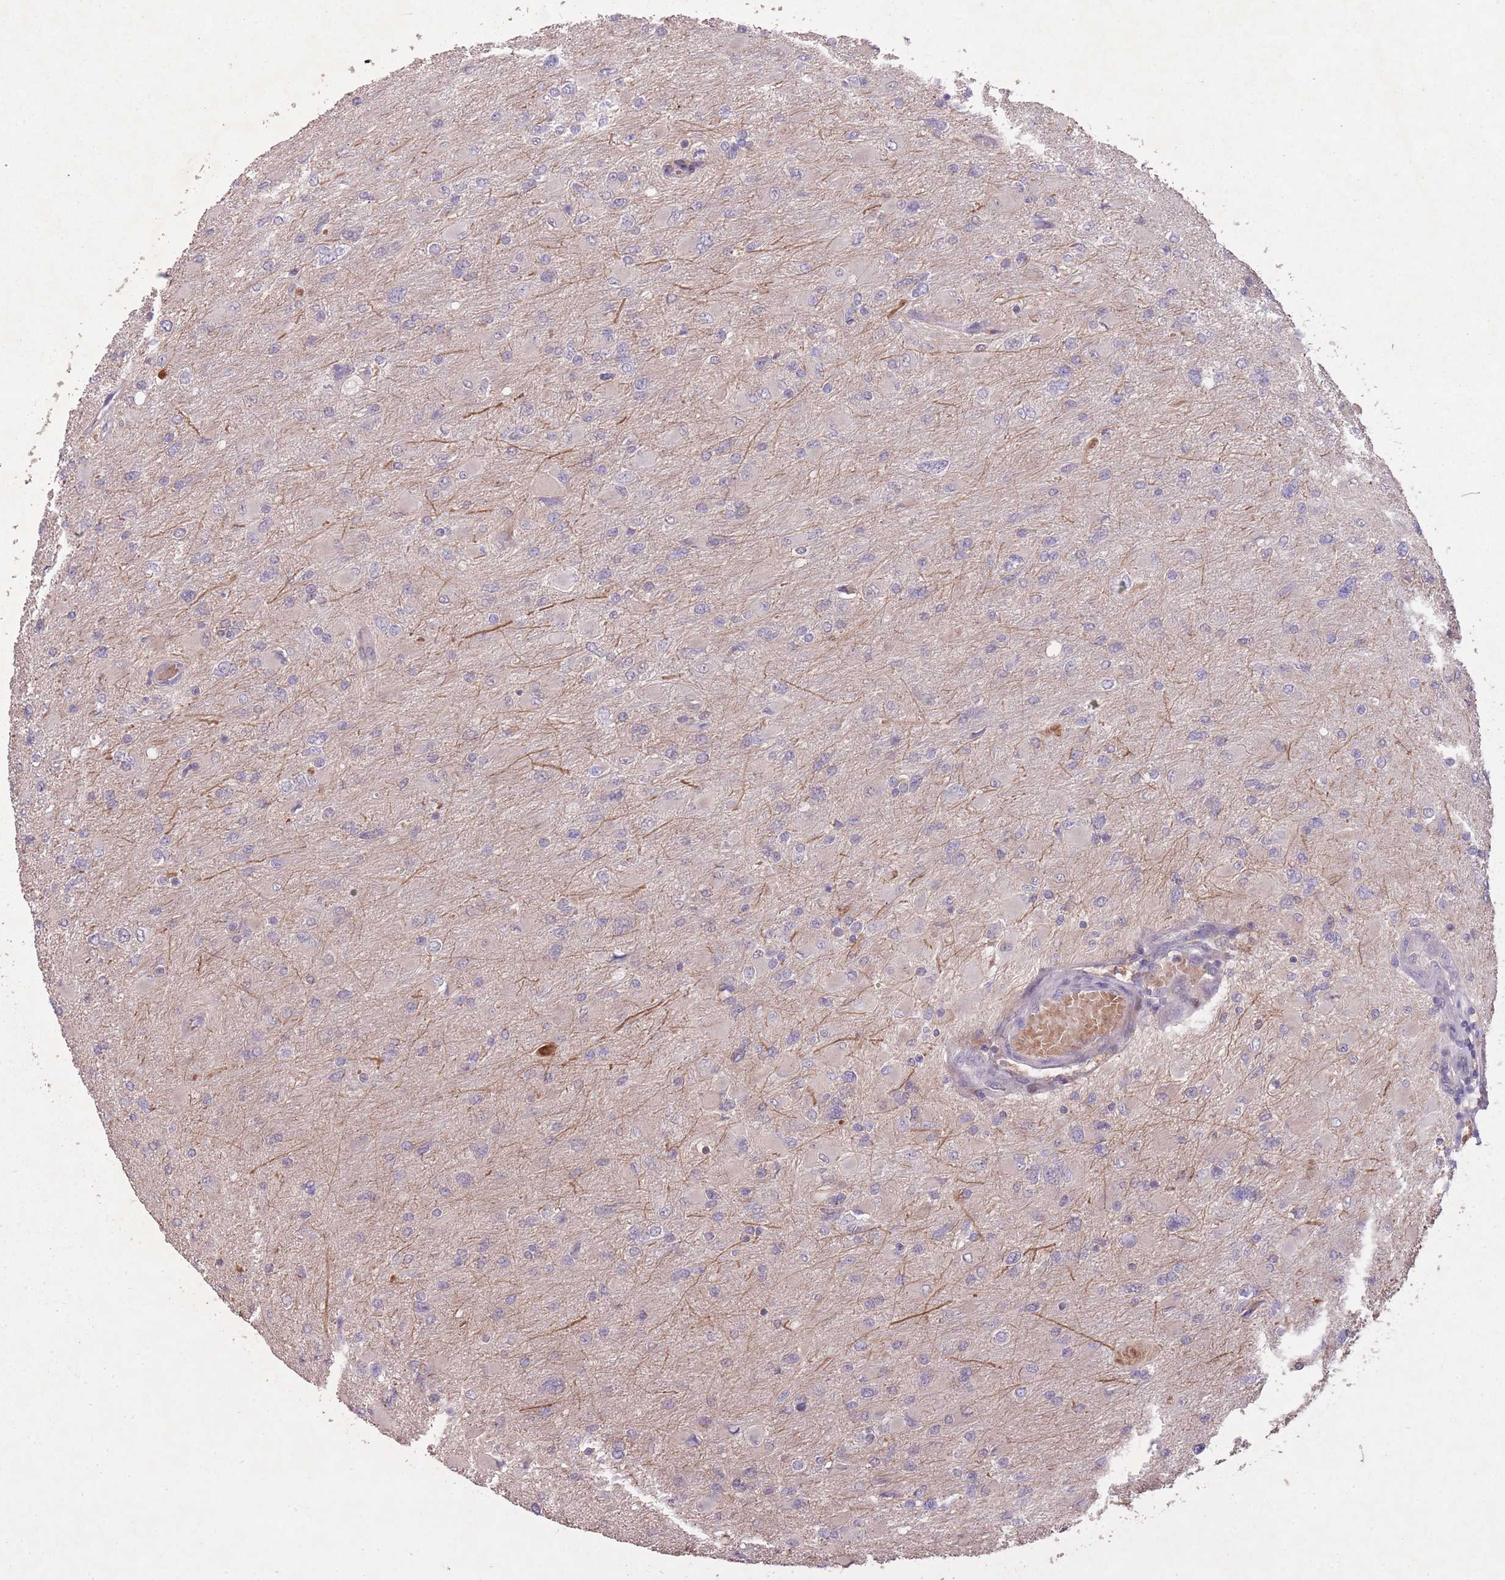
{"staining": {"intensity": "negative", "quantity": "none", "location": "none"}, "tissue": "glioma", "cell_type": "Tumor cells", "image_type": "cancer", "snomed": [{"axis": "morphology", "description": "Glioma, malignant, High grade"}, {"axis": "topography", "description": "Cerebral cortex"}], "caption": "A photomicrograph of malignant glioma (high-grade) stained for a protein displays no brown staining in tumor cells.", "gene": "OR2V2", "patient": {"sex": "female", "age": 36}}